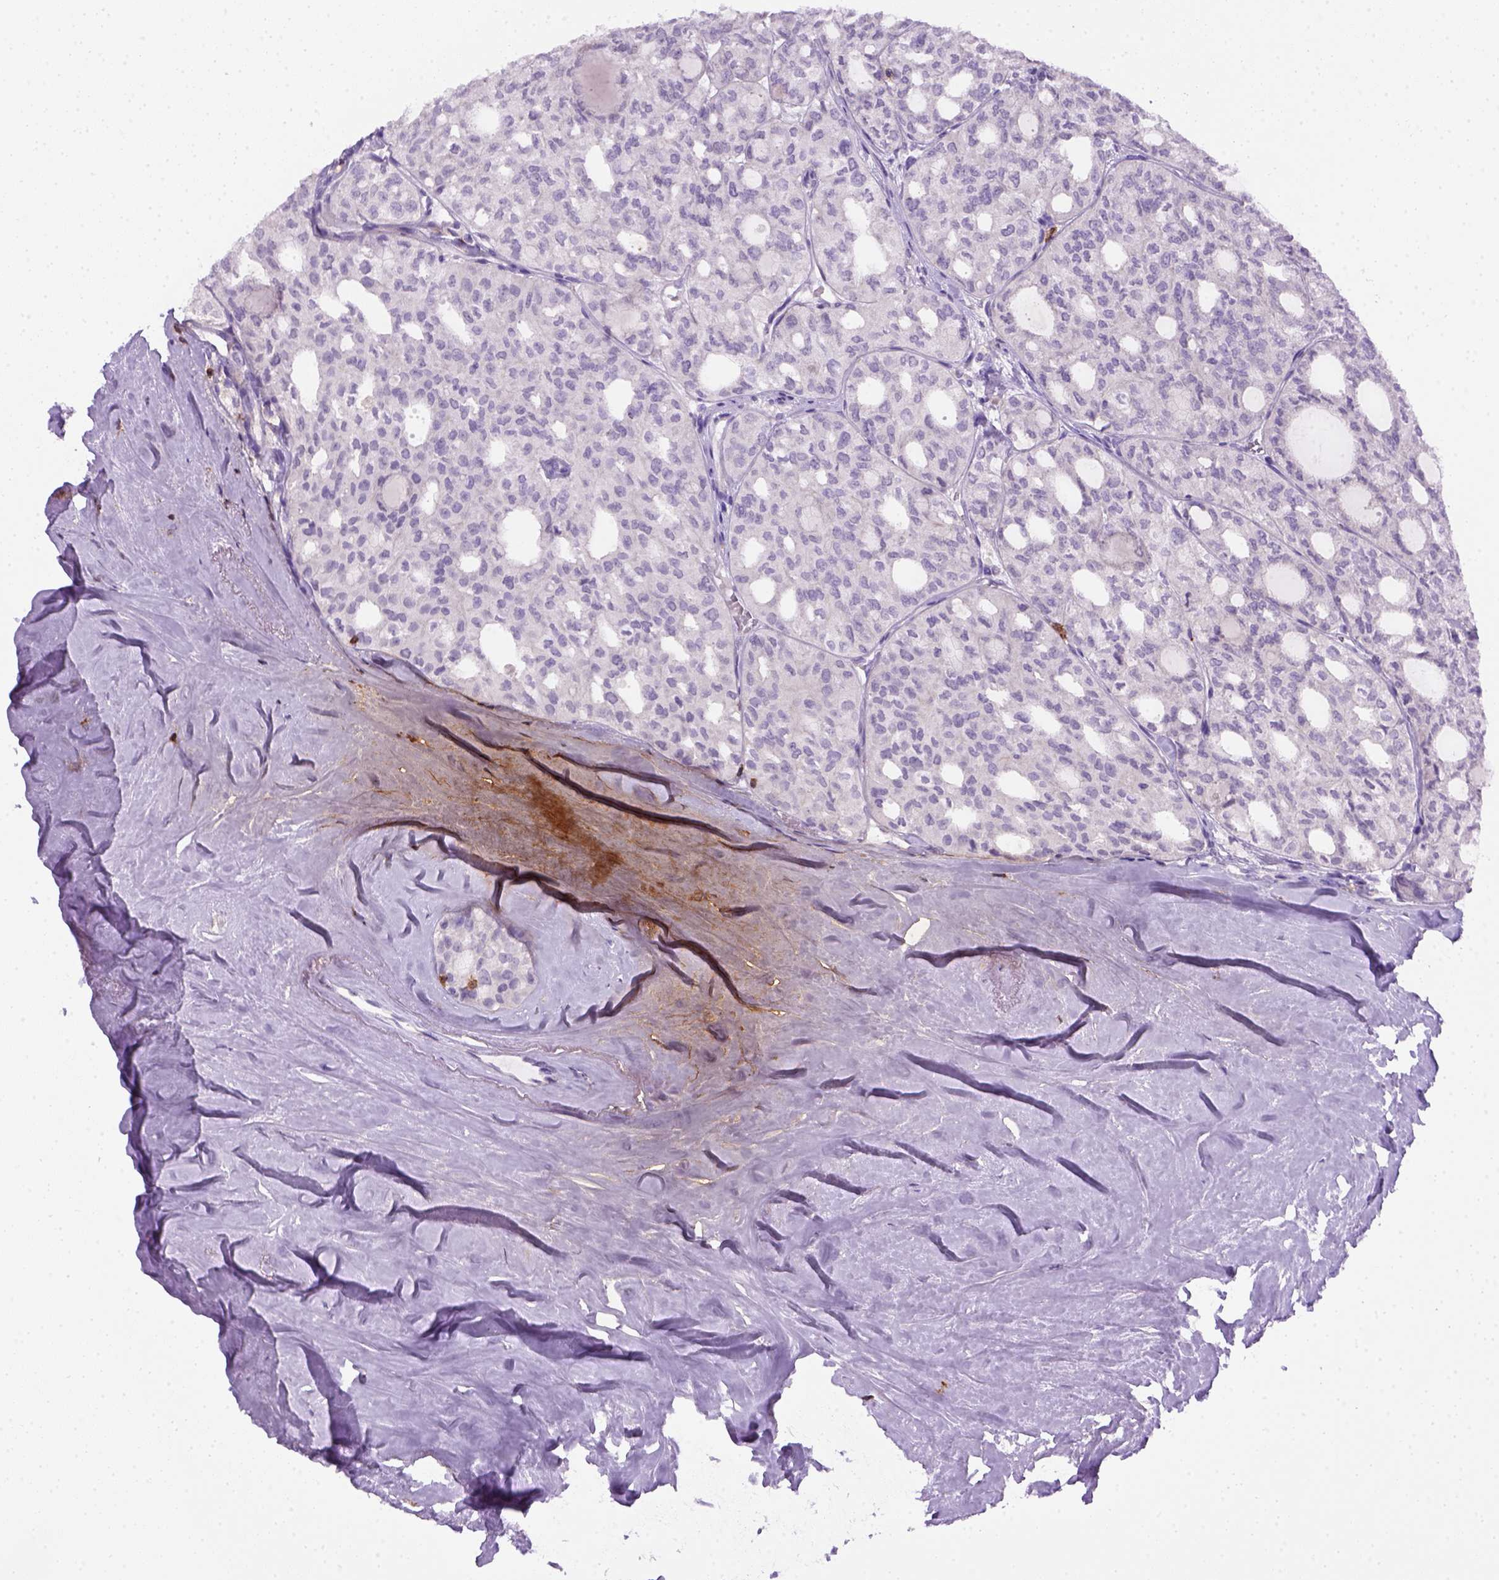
{"staining": {"intensity": "negative", "quantity": "none", "location": "none"}, "tissue": "thyroid cancer", "cell_type": "Tumor cells", "image_type": "cancer", "snomed": [{"axis": "morphology", "description": "Follicular adenoma carcinoma, NOS"}, {"axis": "topography", "description": "Thyroid gland"}], "caption": "An IHC histopathology image of thyroid follicular adenoma carcinoma is shown. There is no staining in tumor cells of thyroid follicular adenoma carcinoma.", "gene": "CD3E", "patient": {"sex": "male", "age": 75}}